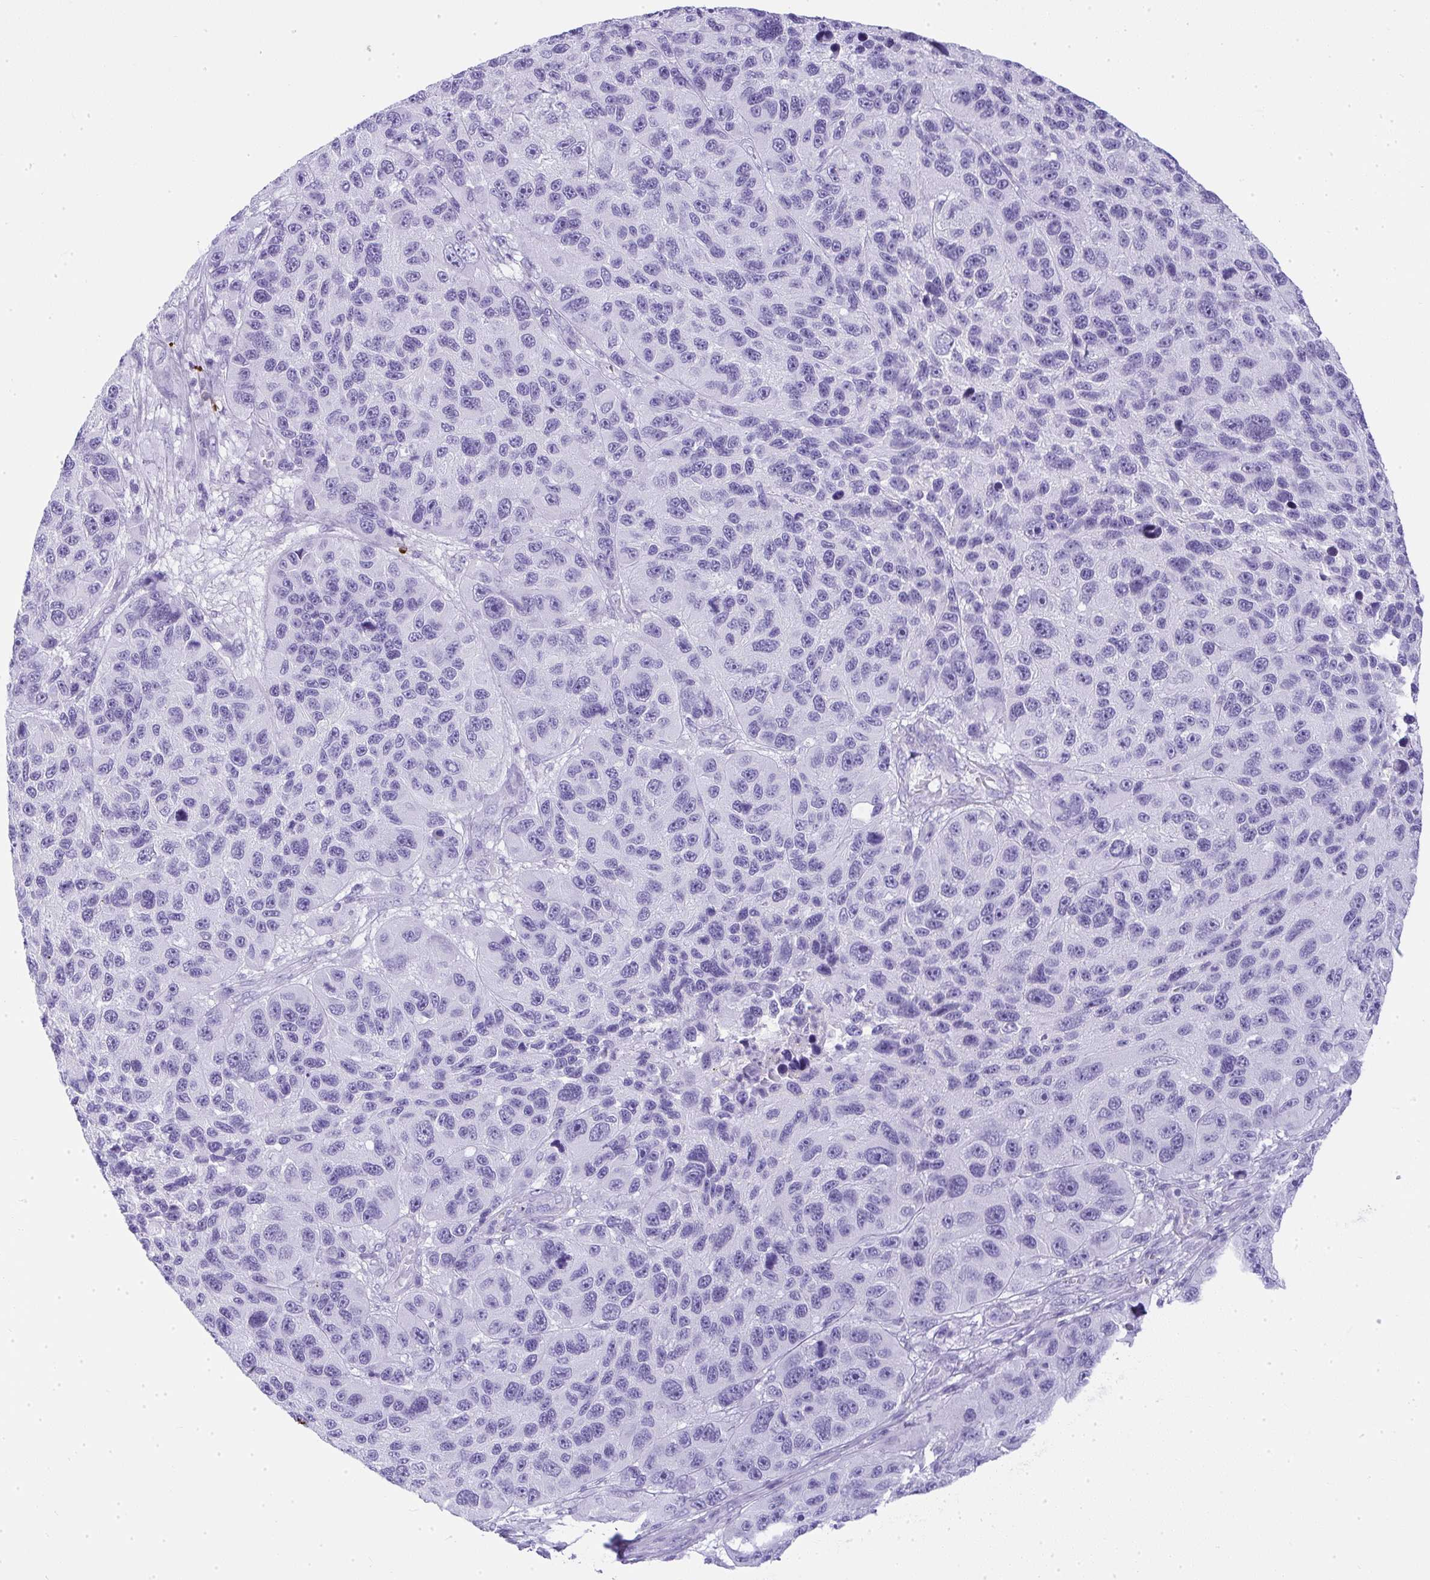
{"staining": {"intensity": "negative", "quantity": "none", "location": "none"}, "tissue": "melanoma", "cell_type": "Tumor cells", "image_type": "cancer", "snomed": [{"axis": "morphology", "description": "Malignant melanoma, NOS"}, {"axis": "topography", "description": "Skin"}], "caption": "Melanoma was stained to show a protein in brown. There is no significant expression in tumor cells.", "gene": "CDADC1", "patient": {"sex": "male", "age": 53}}